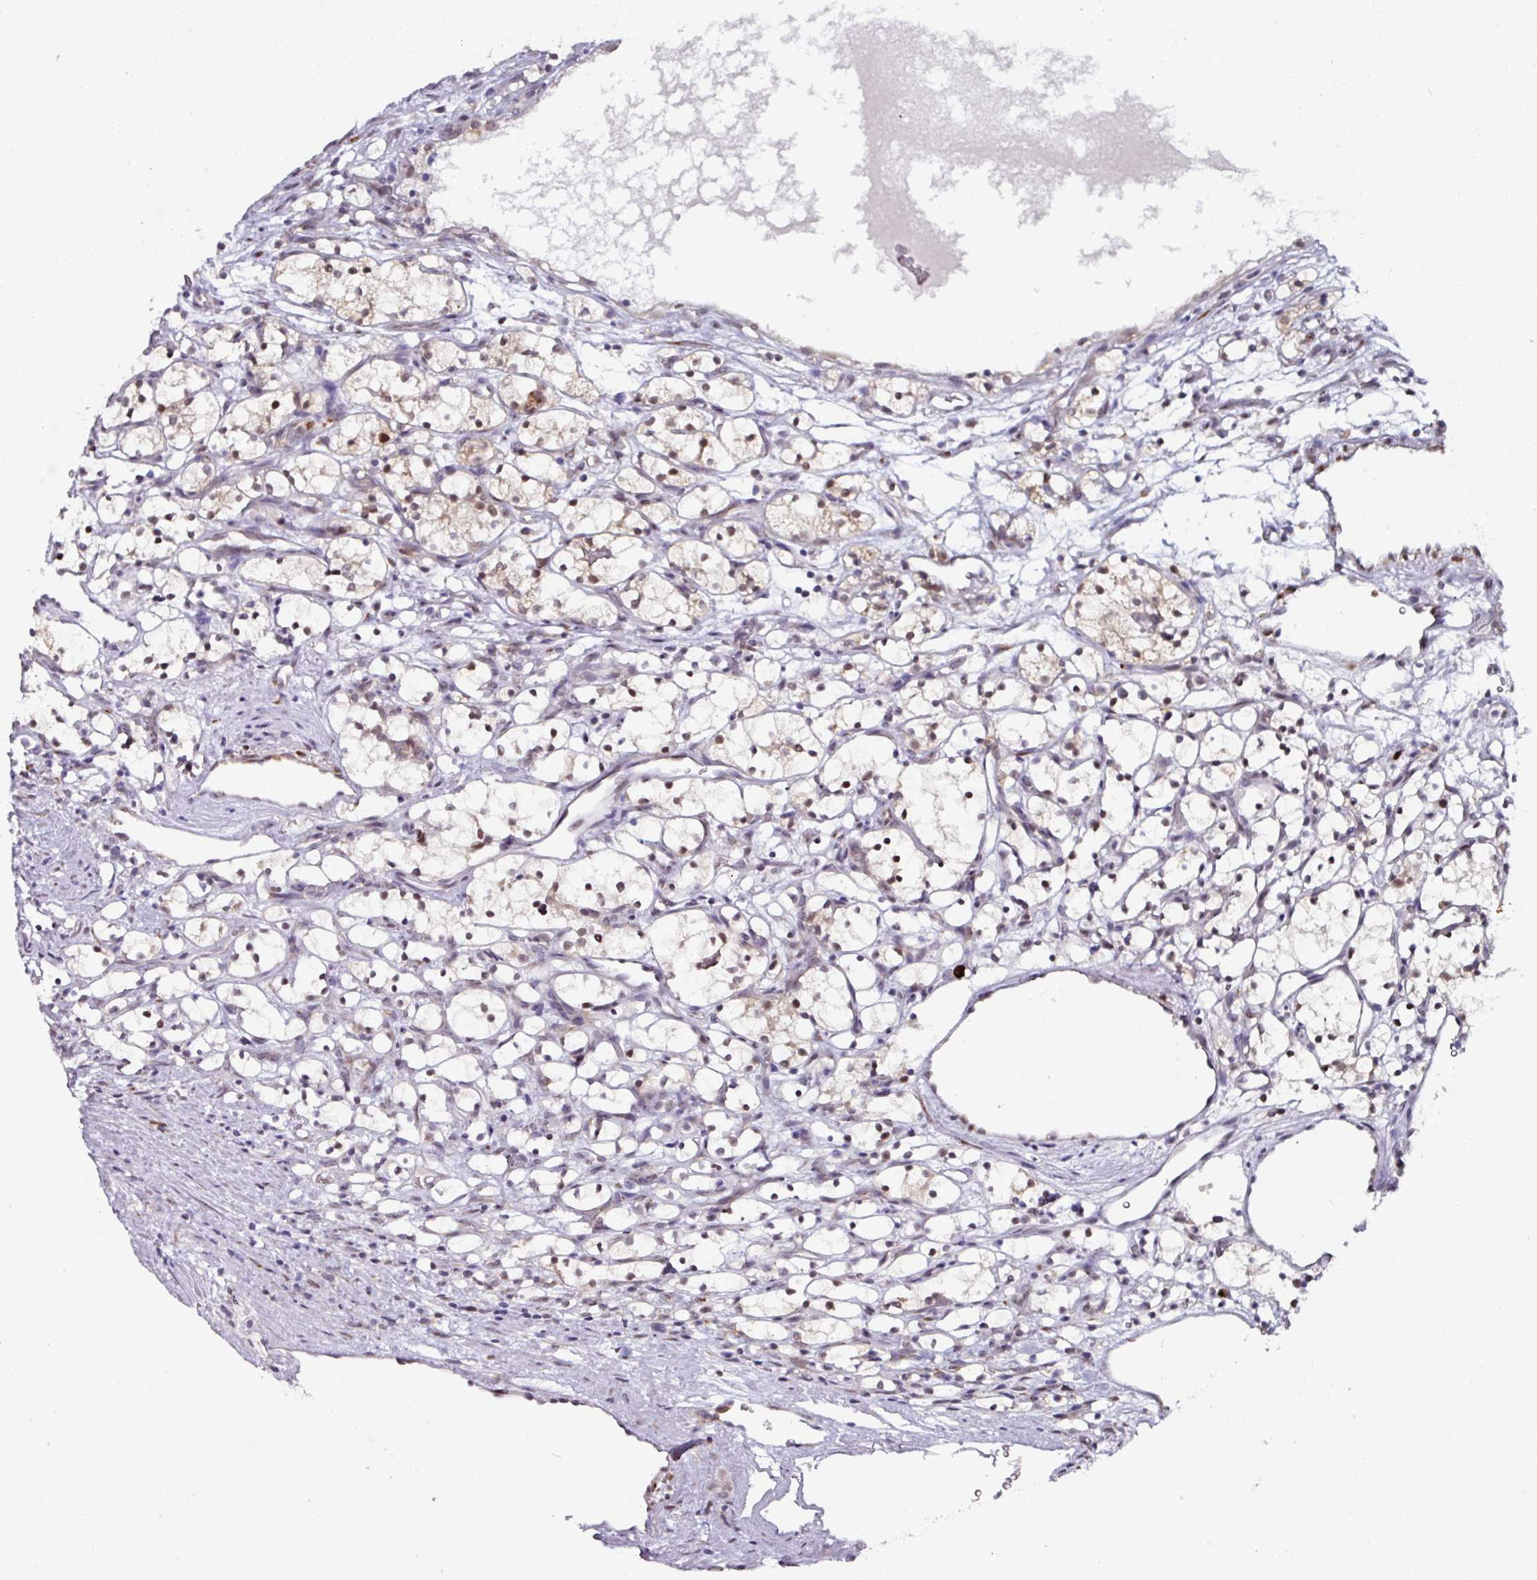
{"staining": {"intensity": "weak", "quantity": "<25%", "location": "cytoplasmic/membranous,nuclear"}, "tissue": "renal cancer", "cell_type": "Tumor cells", "image_type": "cancer", "snomed": [{"axis": "morphology", "description": "Adenocarcinoma, NOS"}, {"axis": "topography", "description": "Kidney"}], "caption": "Immunohistochemistry (IHC) of adenocarcinoma (renal) shows no positivity in tumor cells. (Stains: DAB immunohistochemistry with hematoxylin counter stain, Microscopy: brightfield microscopy at high magnification).", "gene": "APOLD1", "patient": {"sex": "female", "age": 69}}